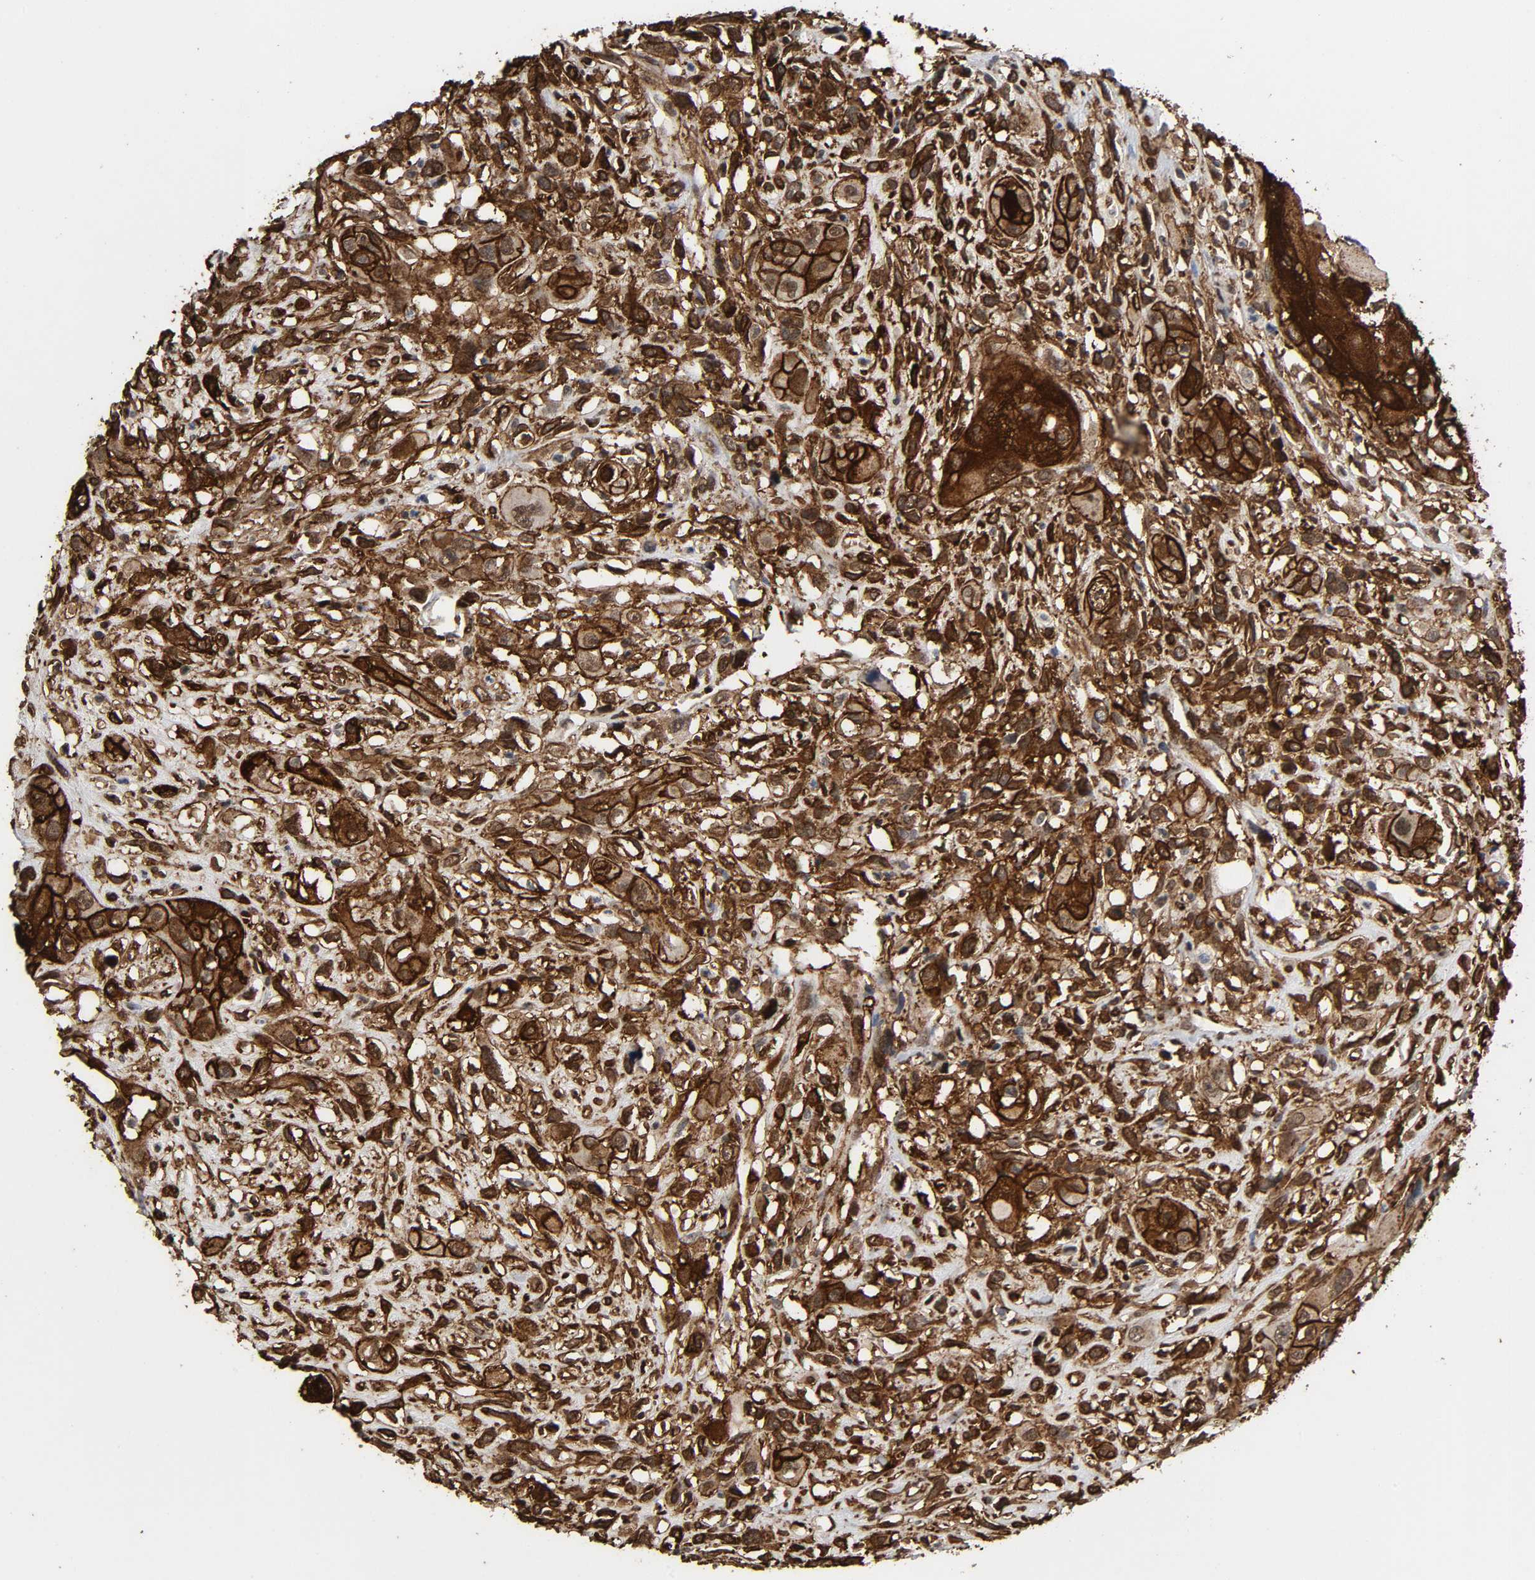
{"staining": {"intensity": "strong", "quantity": ">75%", "location": "cytoplasmic/membranous"}, "tissue": "head and neck cancer", "cell_type": "Tumor cells", "image_type": "cancer", "snomed": [{"axis": "morphology", "description": "Necrosis, NOS"}, {"axis": "morphology", "description": "Neoplasm, malignant, NOS"}, {"axis": "topography", "description": "Salivary gland"}, {"axis": "topography", "description": "Head-Neck"}], "caption": "Head and neck cancer (neoplasm (malignant)) tissue demonstrates strong cytoplasmic/membranous staining in approximately >75% of tumor cells, visualized by immunohistochemistry.", "gene": "AHNAK2", "patient": {"sex": "male", "age": 43}}